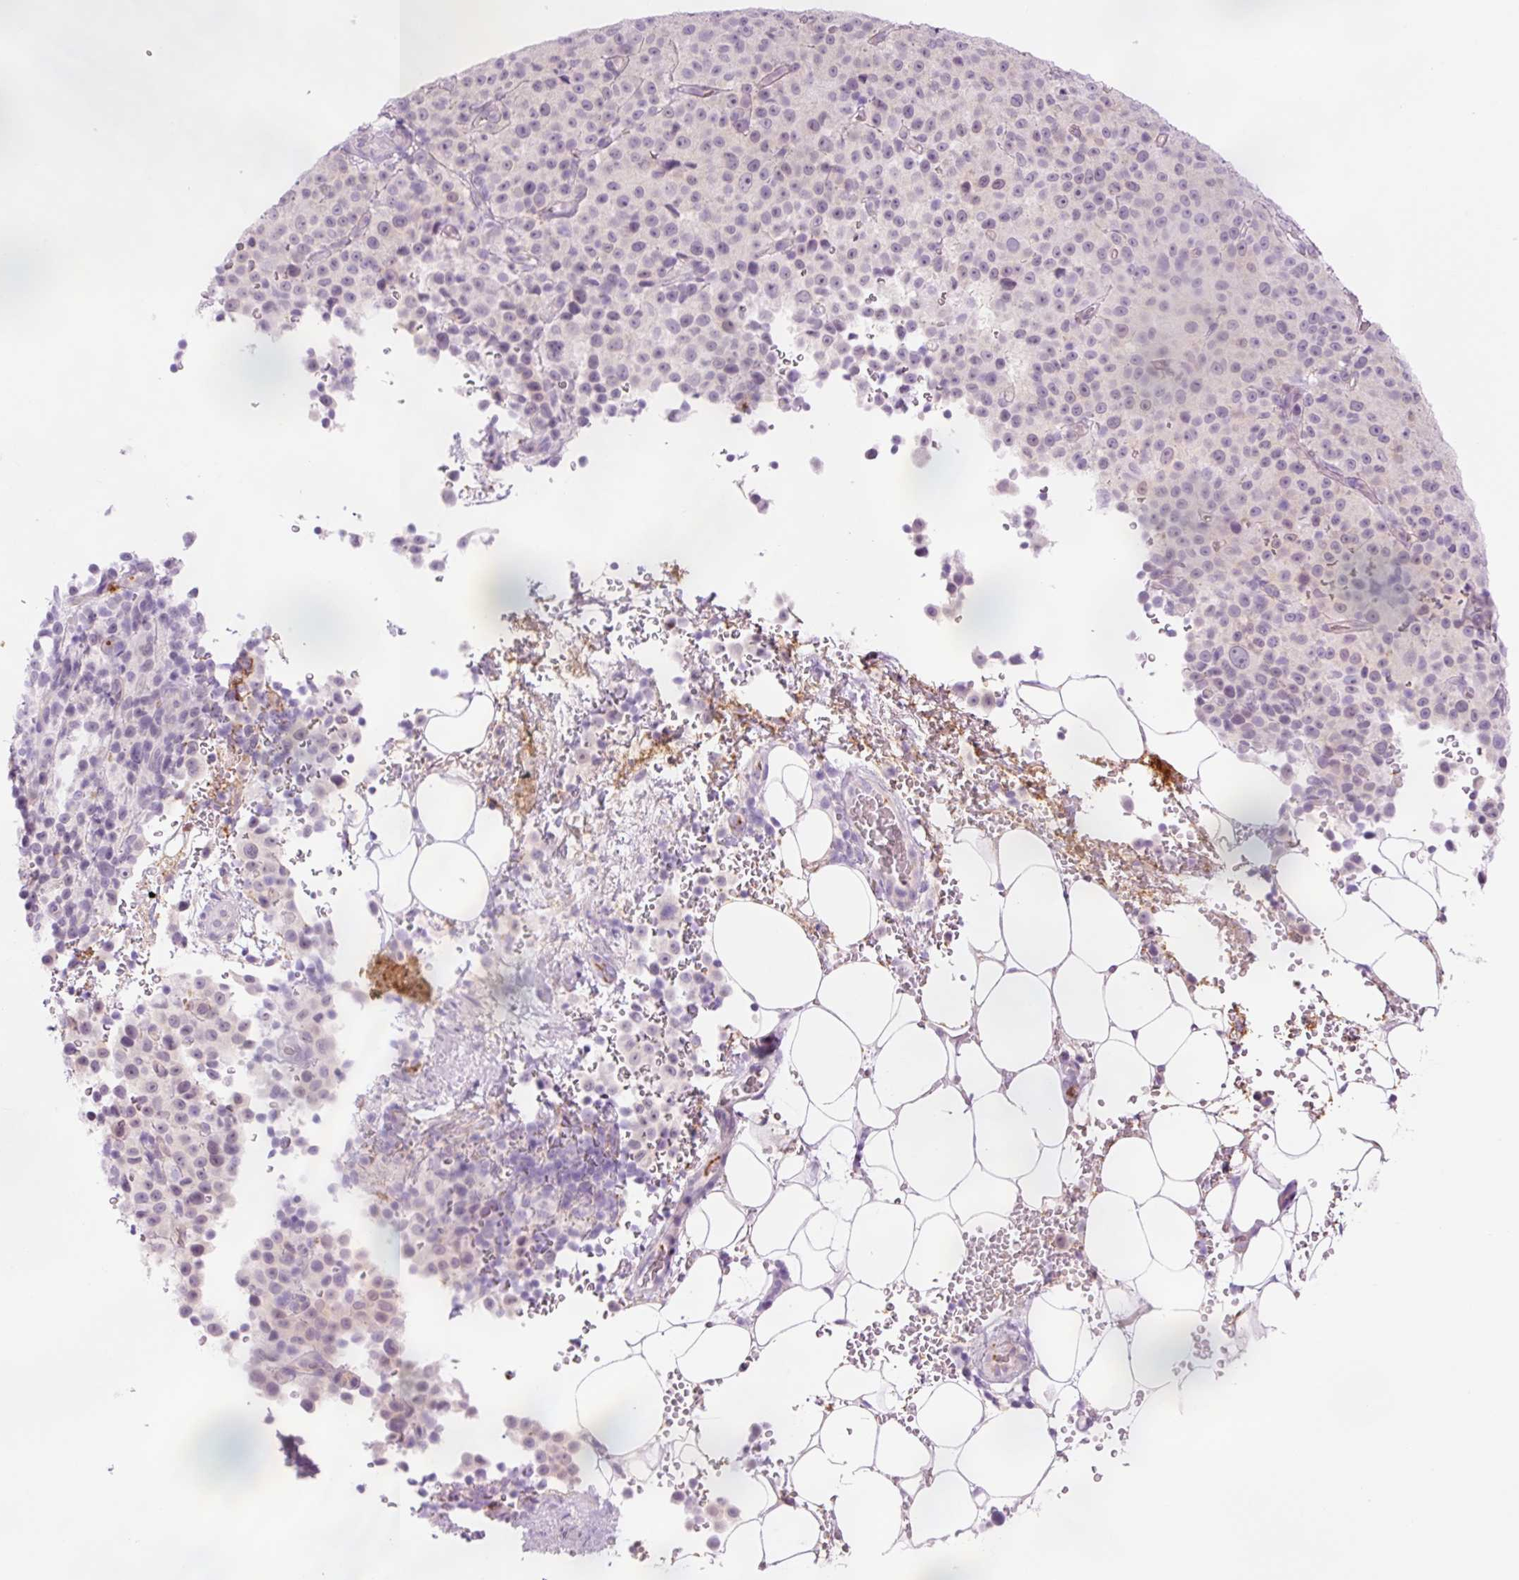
{"staining": {"intensity": "negative", "quantity": "none", "location": "none"}, "tissue": "melanoma", "cell_type": "Tumor cells", "image_type": "cancer", "snomed": [{"axis": "morphology", "description": "Malignant melanoma, Metastatic site"}, {"axis": "topography", "description": "Skin"}, {"axis": "topography", "description": "Lymph node"}], "caption": "Human melanoma stained for a protein using IHC reveals no positivity in tumor cells.", "gene": "HSPA4L", "patient": {"sex": "male", "age": 66}}